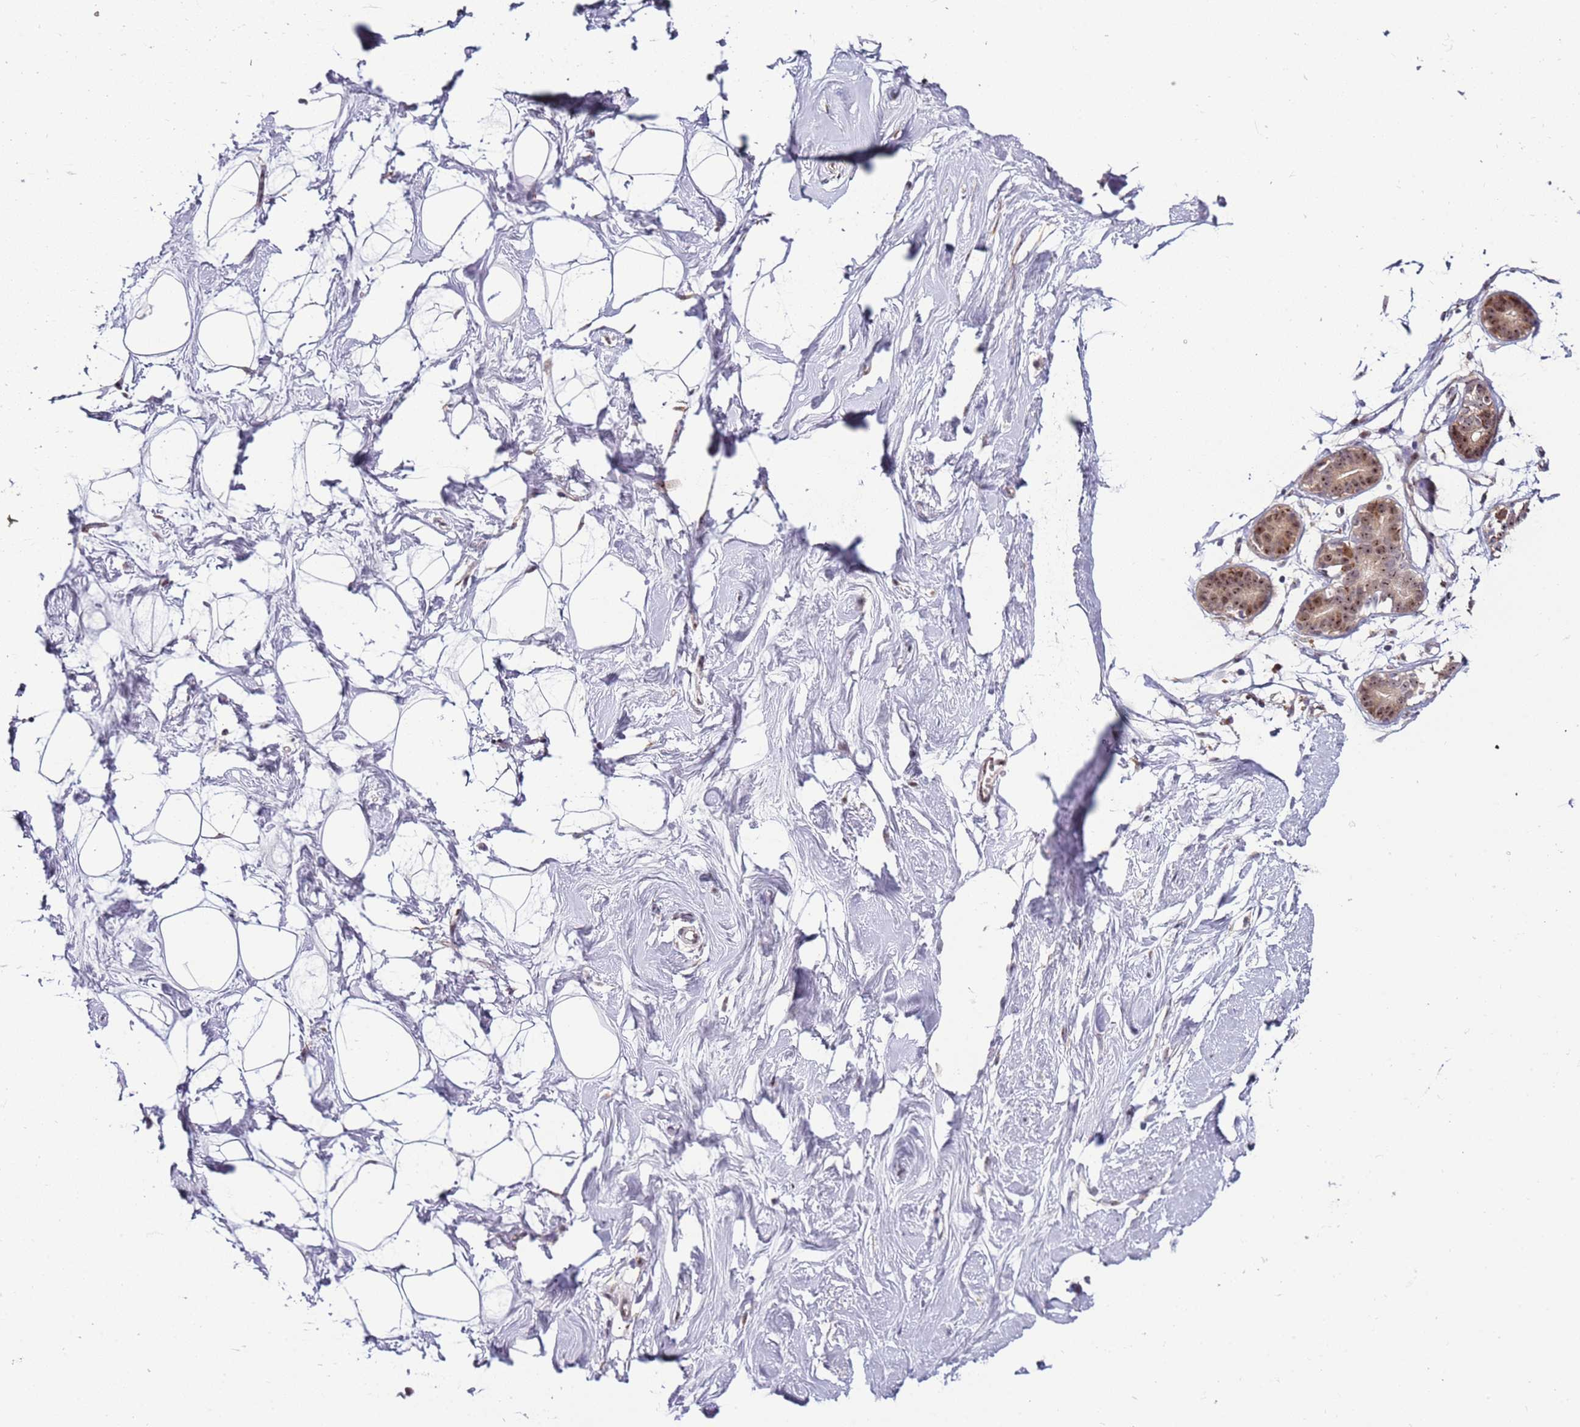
{"staining": {"intensity": "negative", "quantity": "none", "location": "none"}, "tissue": "breast", "cell_type": "Adipocytes", "image_type": "normal", "snomed": [{"axis": "morphology", "description": "Normal tissue, NOS"}, {"axis": "morphology", "description": "Adenoma, NOS"}, {"axis": "topography", "description": "Breast"}], "caption": "High power microscopy photomicrograph of an immunohistochemistry (IHC) photomicrograph of benign breast, revealing no significant positivity in adipocytes. (DAB immunohistochemistry visualized using brightfield microscopy, high magnification).", "gene": "UCMA", "patient": {"sex": "female", "age": 23}}